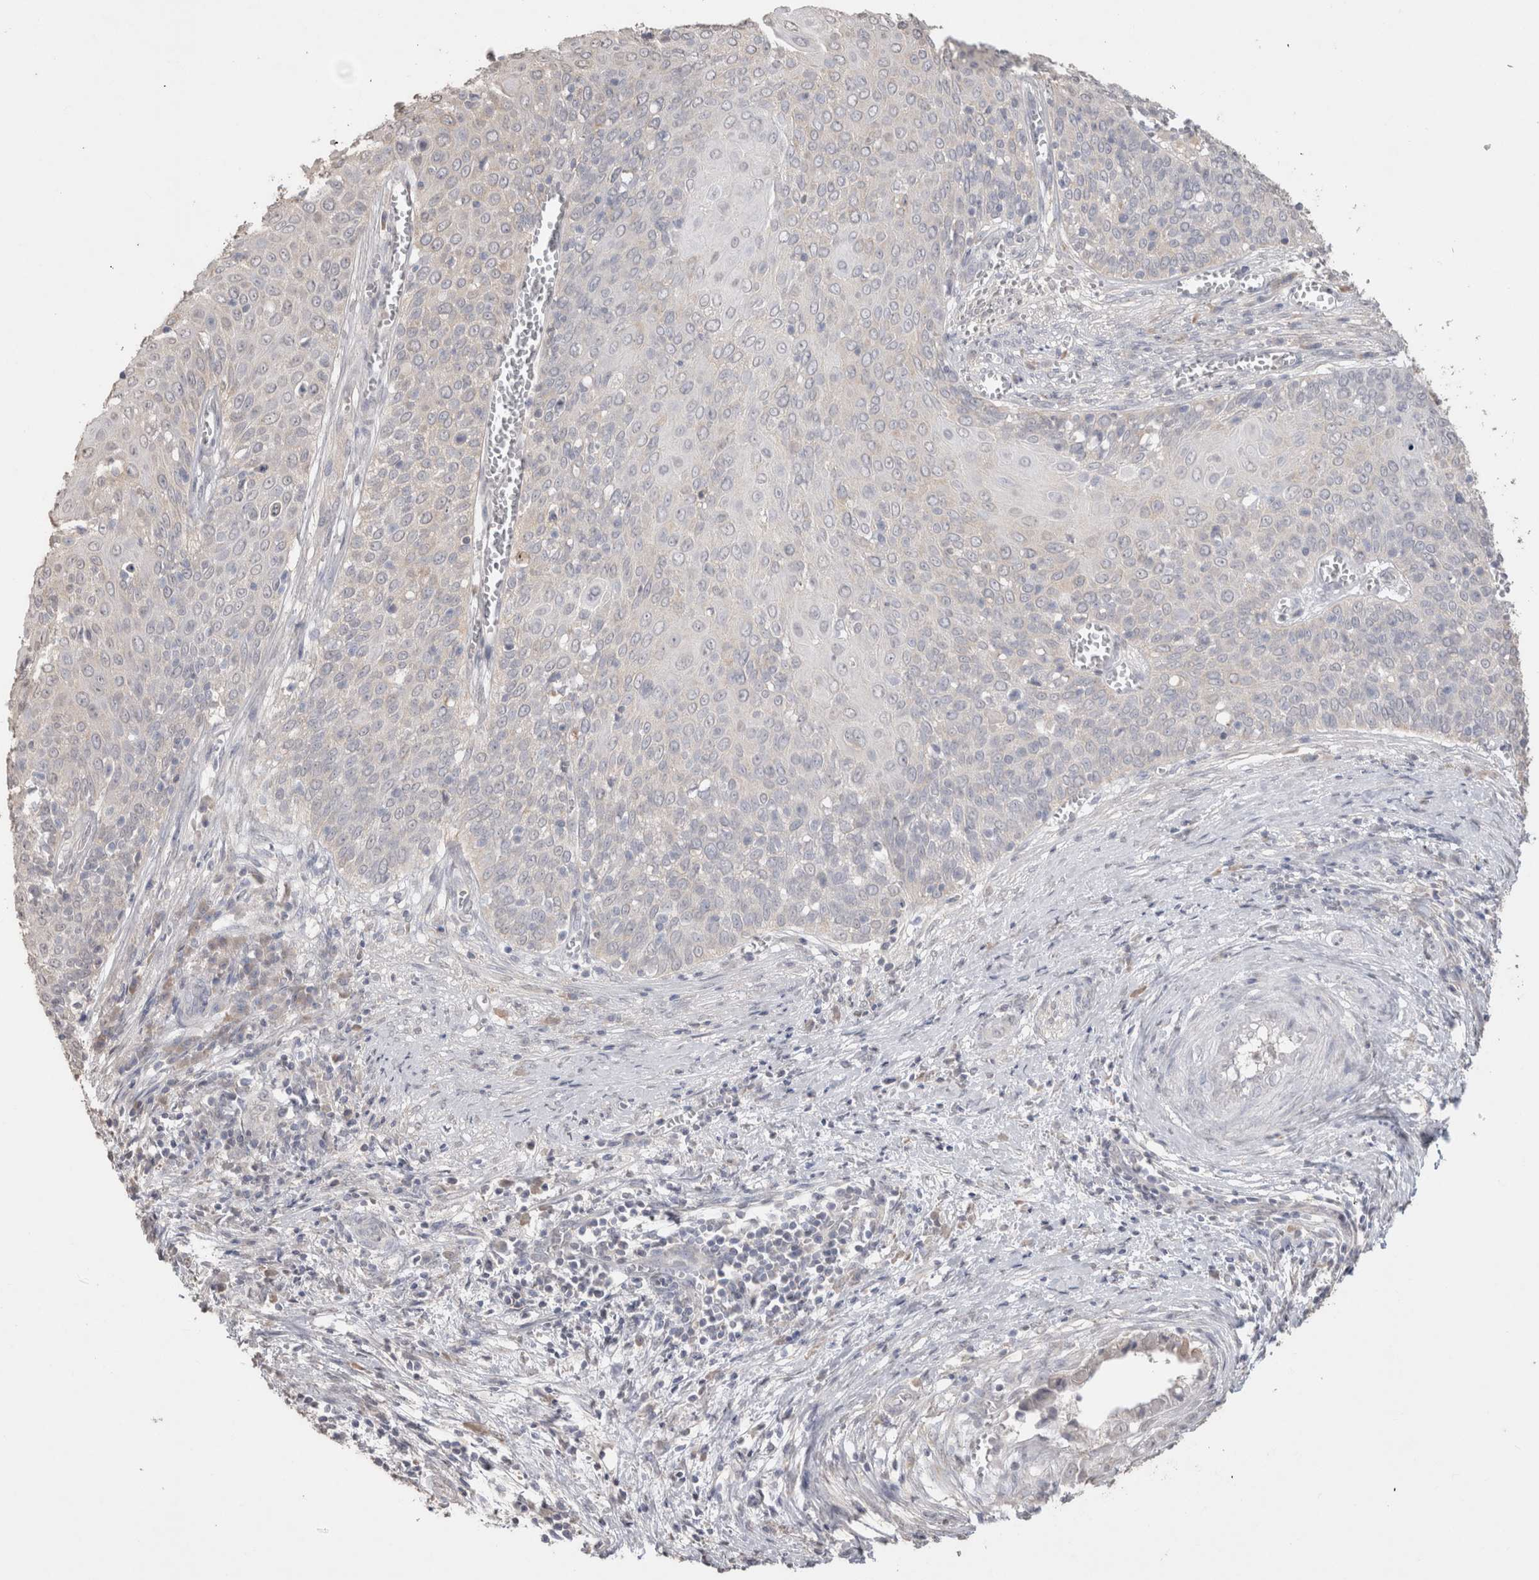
{"staining": {"intensity": "negative", "quantity": "none", "location": "none"}, "tissue": "cervical cancer", "cell_type": "Tumor cells", "image_type": "cancer", "snomed": [{"axis": "morphology", "description": "Squamous cell carcinoma, NOS"}, {"axis": "topography", "description": "Cervix"}], "caption": "This is an immunohistochemistry histopathology image of squamous cell carcinoma (cervical). There is no staining in tumor cells.", "gene": "NAALADL2", "patient": {"sex": "female", "age": 39}}